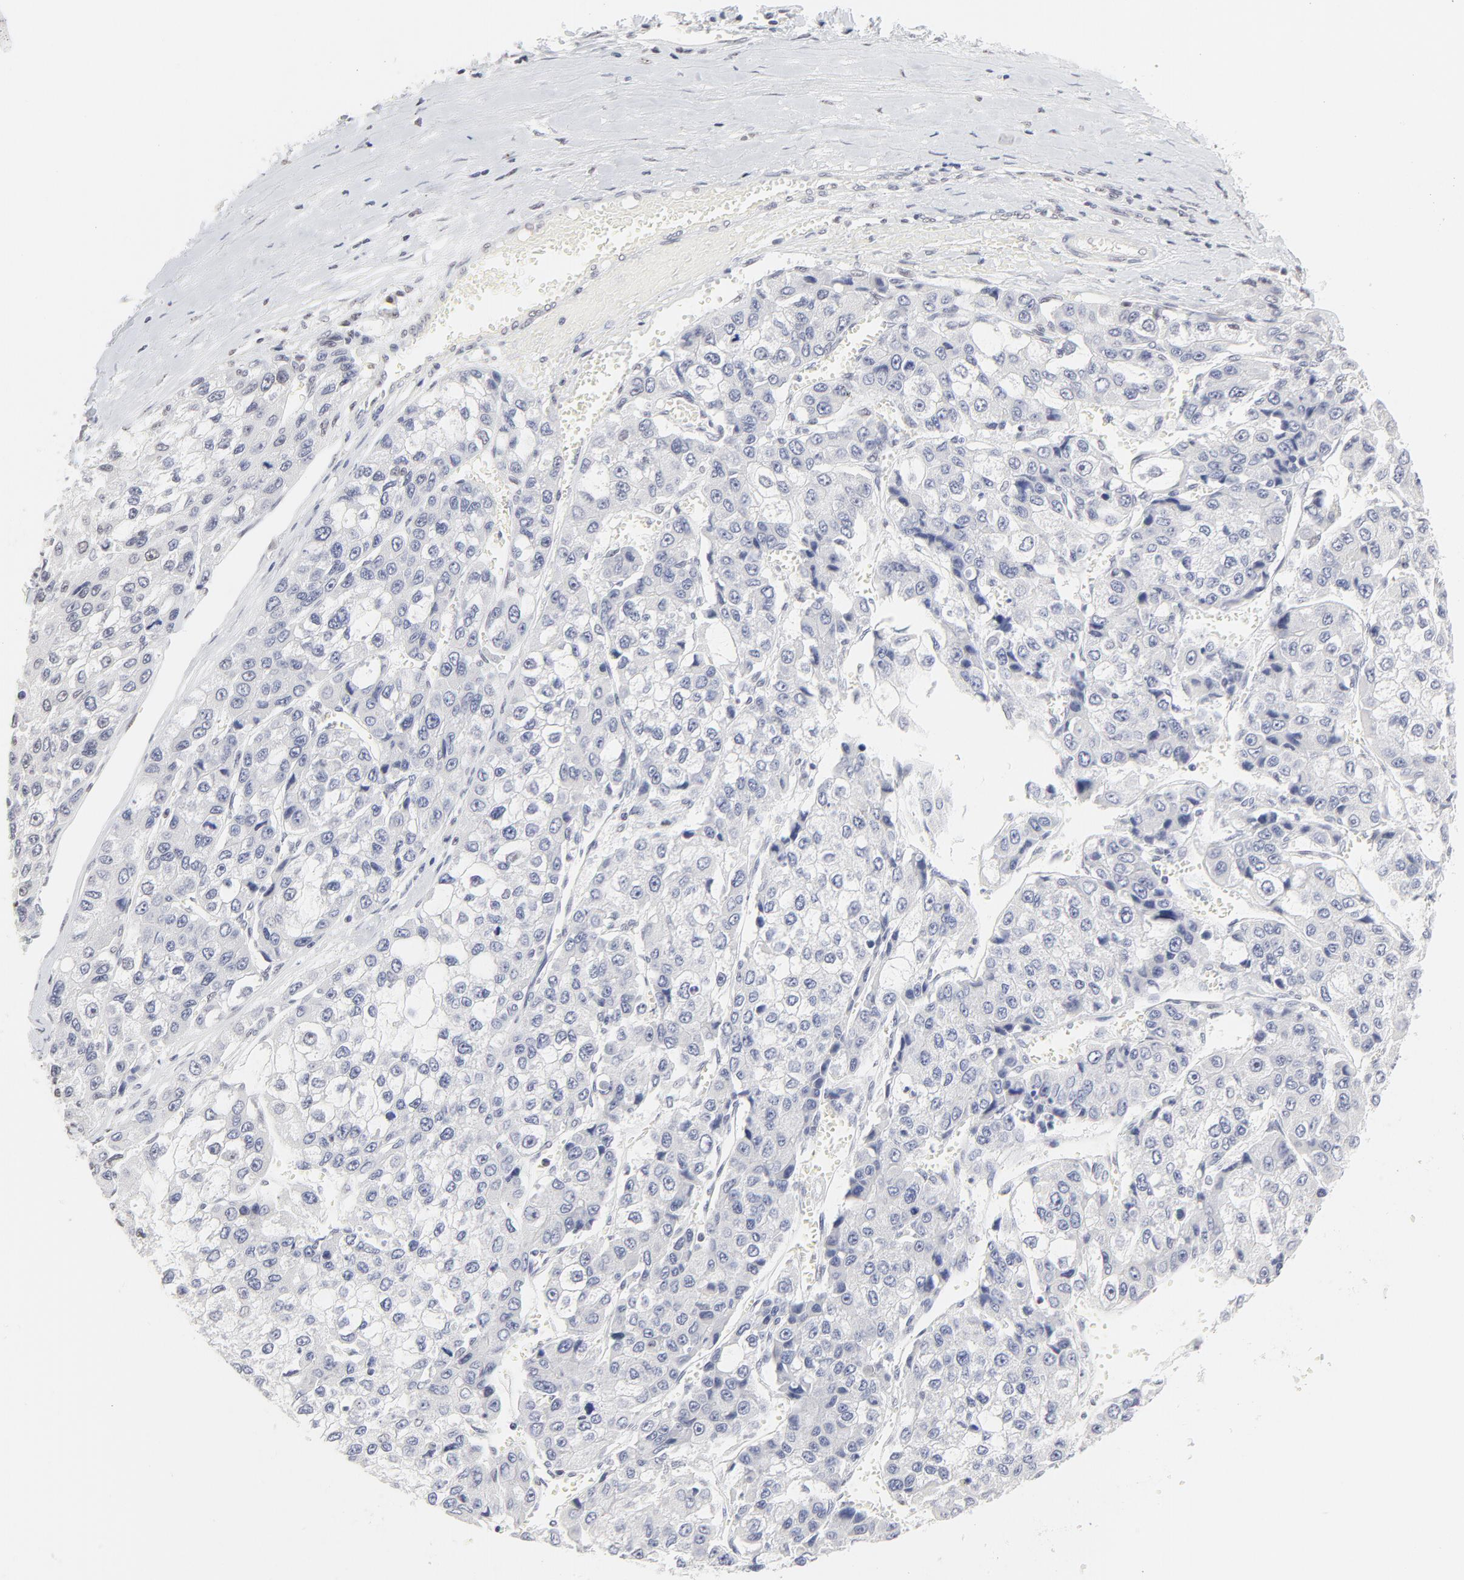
{"staining": {"intensity": "negative", "quantity": "none", "location": "none"}, "tissue": "liver cancer", "cell_type": "Tumor cells", "image_type": "cancer", "snomed": [{"axis": "morphology", "description": "Carcinoma, Hepatocellular, NOS"}, {"axis": "topography", "description": "Liver"}], "caption": "An image of liver cancer stained for a protein exhibits no brown staining in tumor cells.", "gene": "NFIL3", "patient": {"sex": "female", "age": 66}}